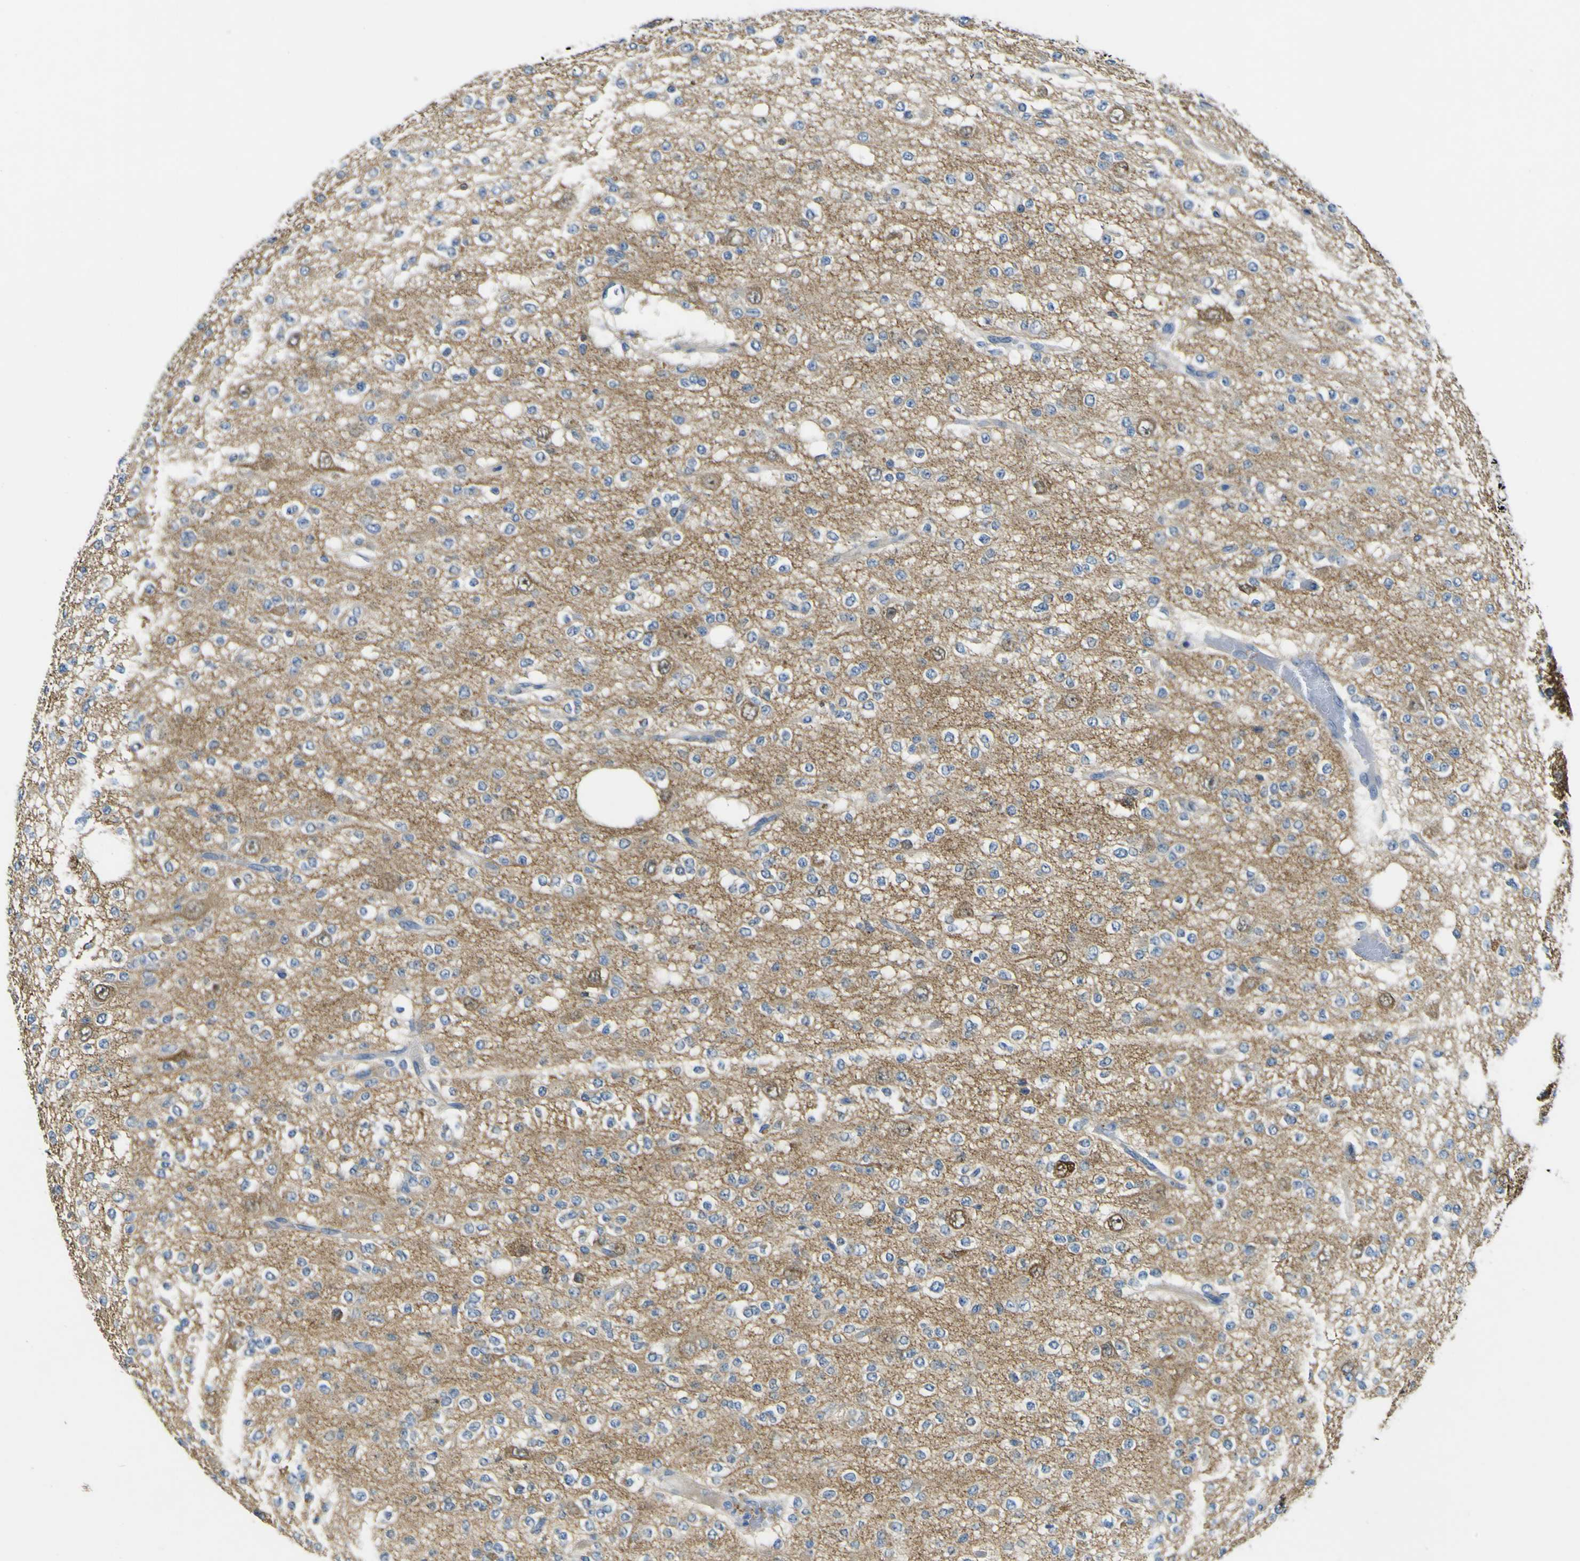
{"staining": {"intensity": "negative", "quantity": "none", "location": "none"}, "tissue": "glioma", "cell_type": "Tumor cells", "image_type": "cancer", "snomed": [{"axis": "morphology", "description": "Glioma, malignant, Low grade"}, {"axis": "topography", "description": "Brain"}], "caption": "The histopathology image reveals no staining of tumor cells in glioma.", "gene": "ALDH18A1", "patient": {"sex": "male", "age": 38}}